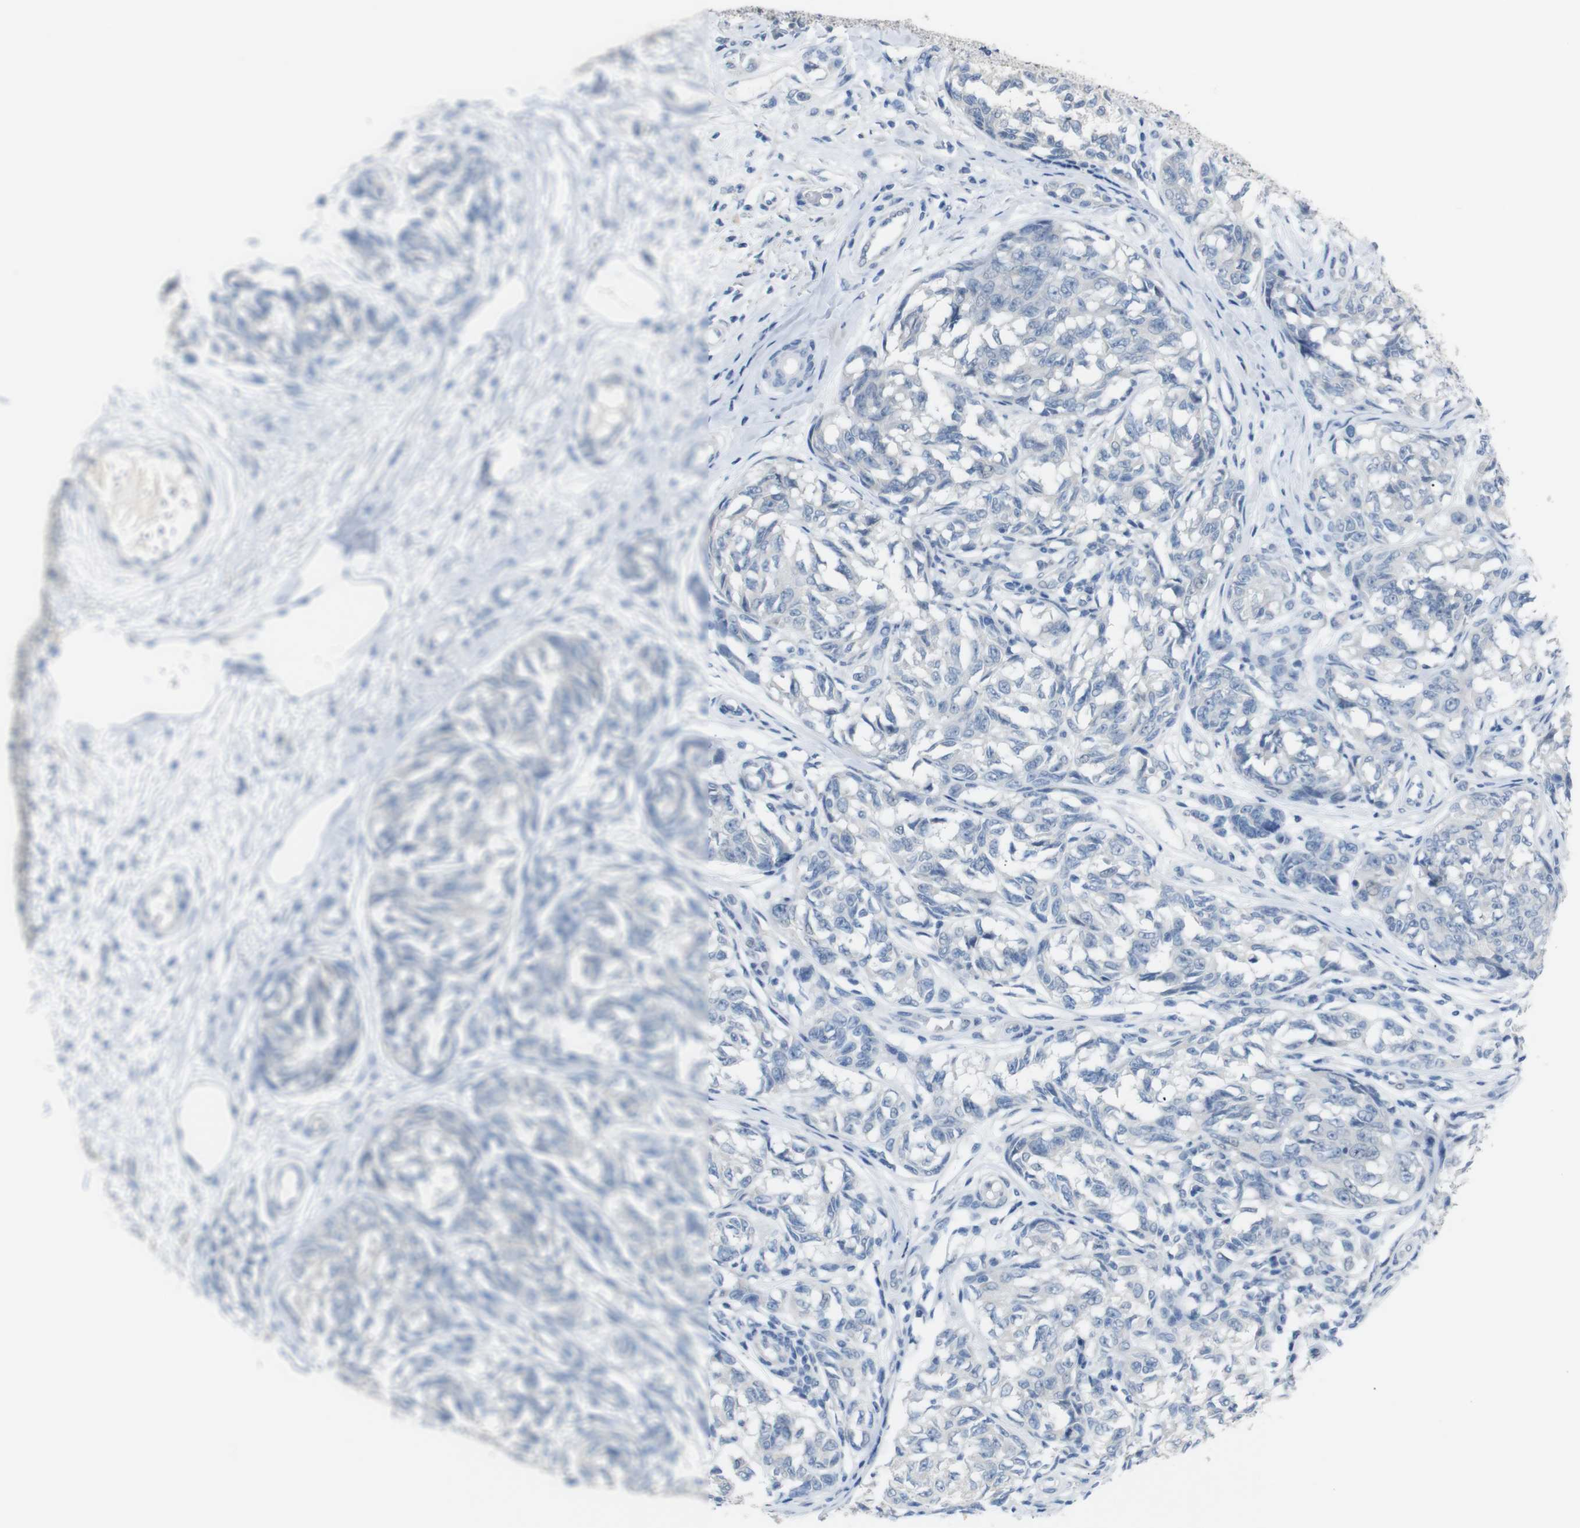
{"staining": {"intensity": "negative", "quantity": "none", "location": "none"}, "tissue": "melanoma", "cell_type": "Tumor cells", "image_type": "cancer", "snomed": [{"axis": "morphology", "description": "Malignant melanoma, NOS"}, {"axis": "topography", "description": "Skin"}], "caption": "DAB immunohistochemical staining of human melanoma demonstrates no significant staining in tumor cells.", "gene": "CHRM5", "patient": {"sex": "female", "age": 64}}